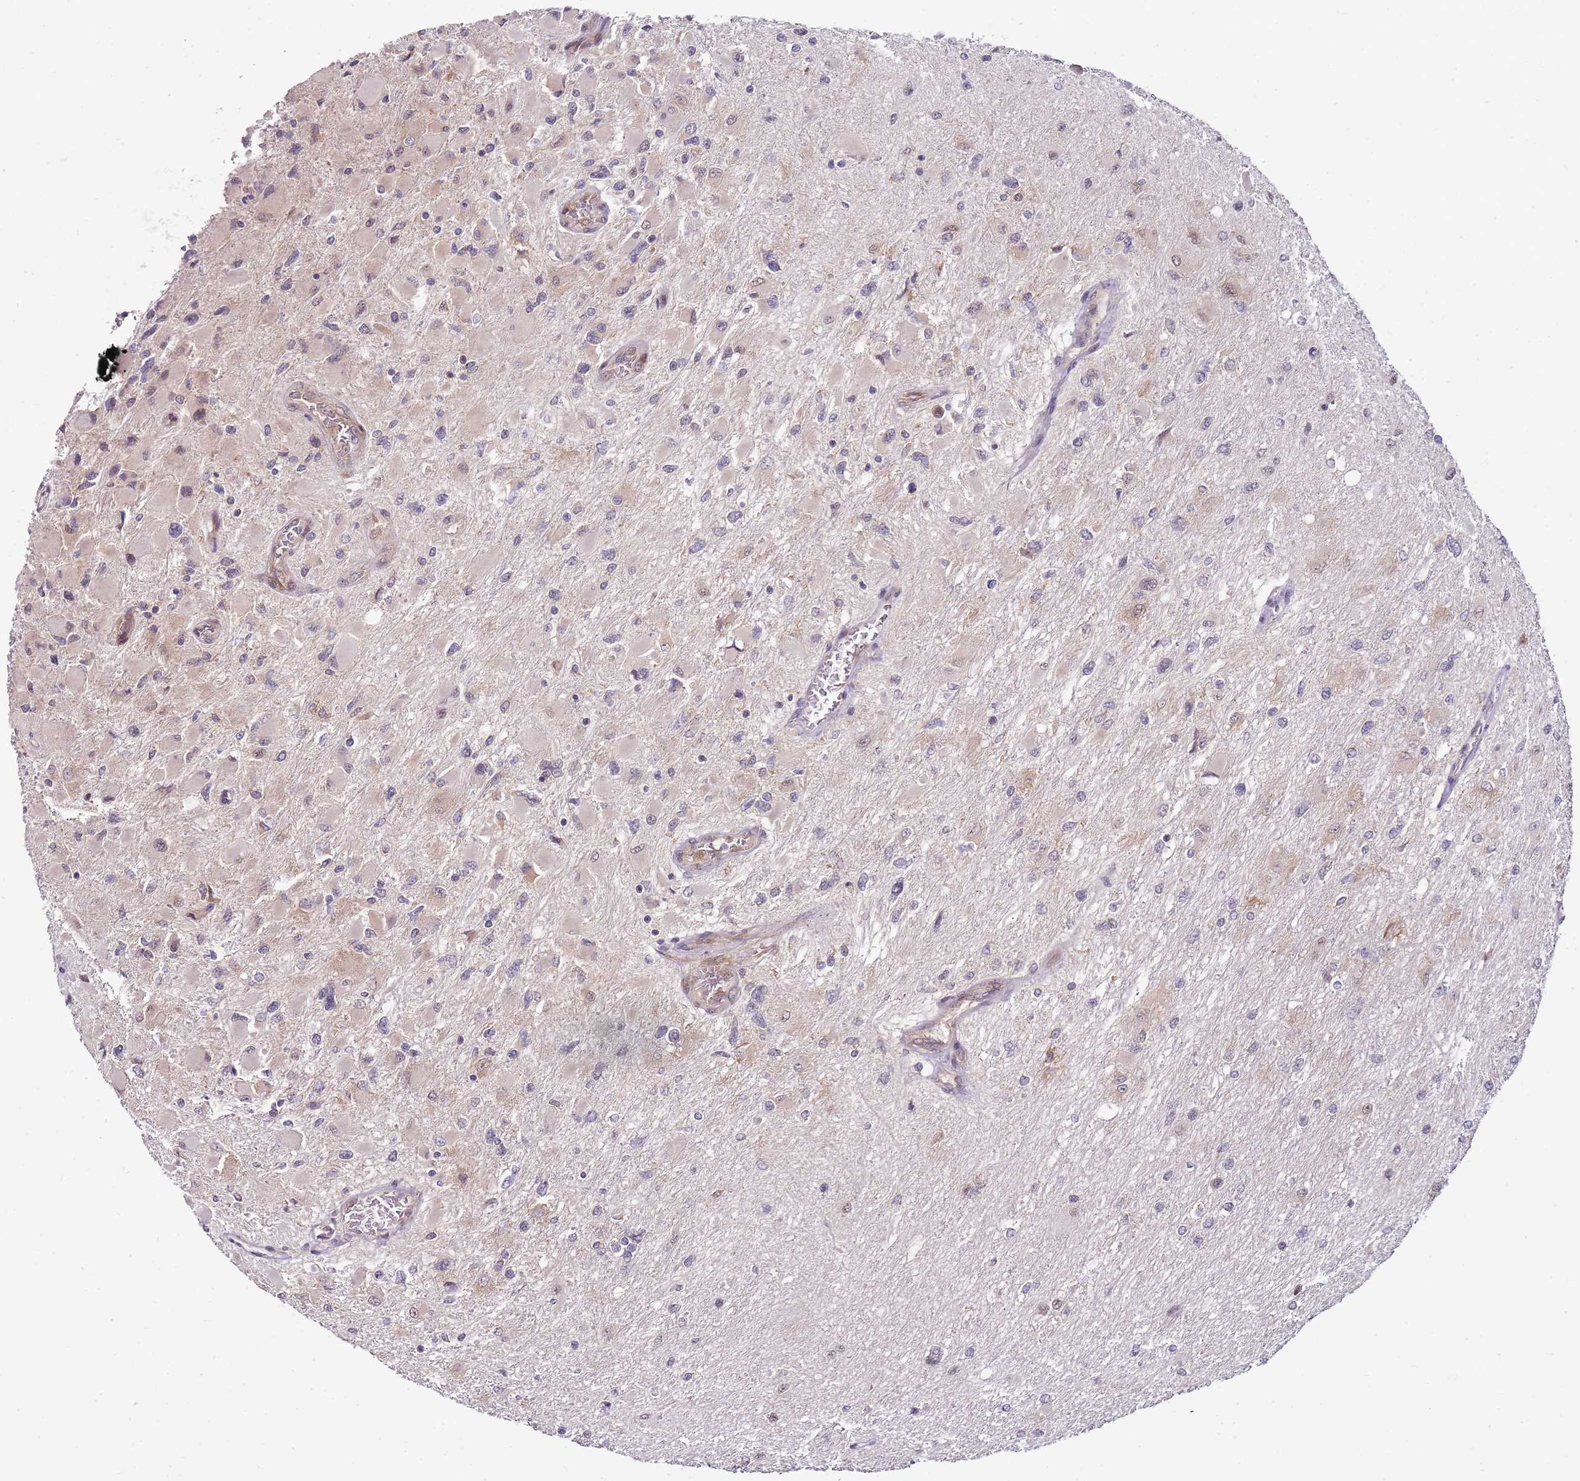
{"staining": {"intensity": "weak", "quantity": "<25%", "location": "nuclear"}, "tissue": "glioma", "cell_type": "Tumor cells", "image_type": "cancer", "snomed": [{"axis": "morphology", "description": "Glioma, malignant, High grade"}, {"axis": "topography", "description": "Cerebral cortex"}], "caption": "Protein analysis of malignant high-grade glioma displays no significant positivity in tumor cells. The staining is performed using DAB (3,3'-diaminobenzidine) brown chromogen with nuclei counter-stained in using hematoxylin.", "gene": "FBXL22", "patient": {"sex": "female", "age": 36}}